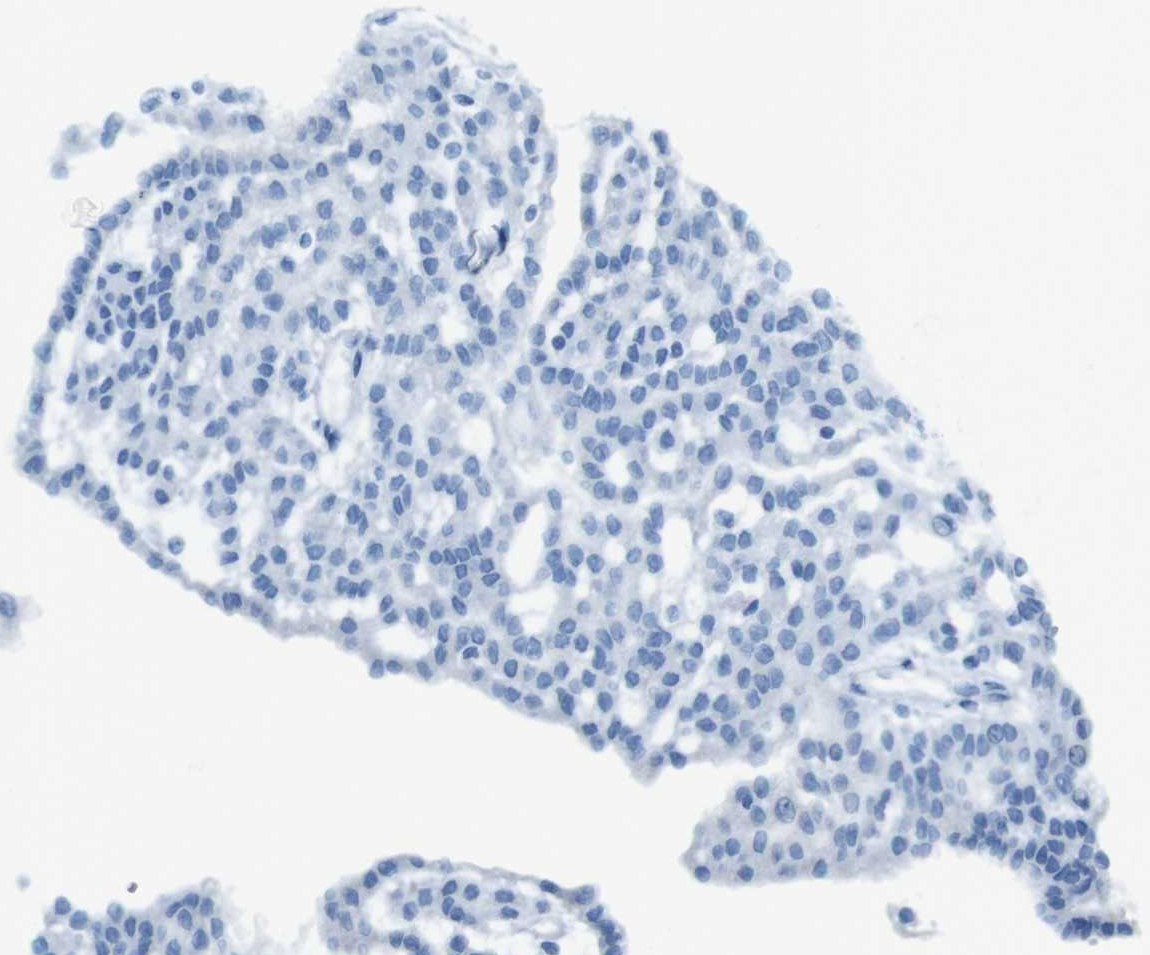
{"staining": {"intensity": "negative", "quantity": "none", "location": "none"}, "tissue": "renal cancer", "cell_type": "Tumor cells", "image_type": "cancer", "snomed": [{"axis": "morphology", "description": "Adenocarcinoma, NOS"}, {"axis": "topography", "description": "Kidney"}], "caption": "Tumor cells show no significant protein staining in renal cancer (adenocarcinoma).", "gene": "MOGAT3", "patient": {"sex": "male", "age": 63}}